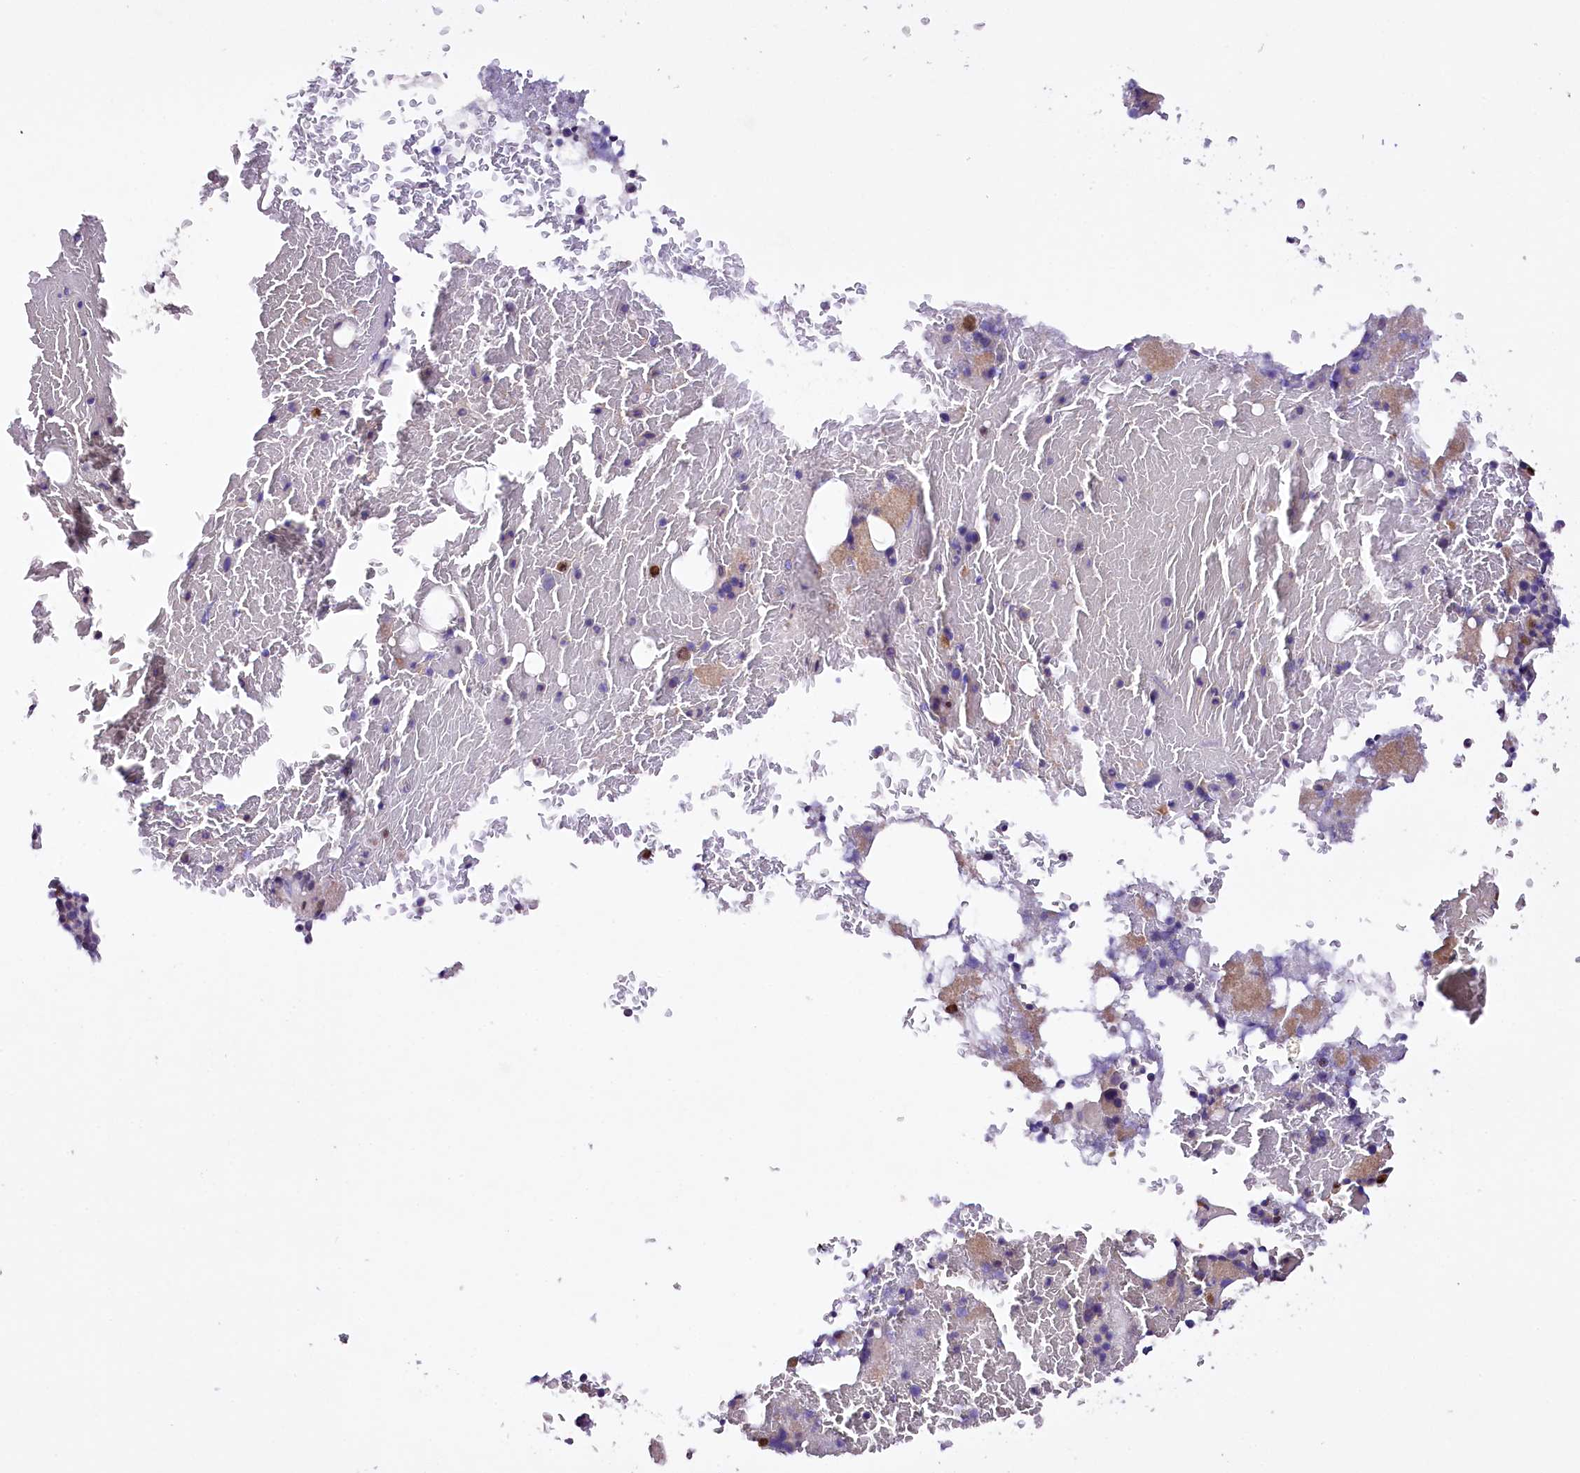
{"staining": {"intensity": "strong", "quantity": "<25%", "location": "nuclear"}, "tissue": "bone marrow", "cell_type": "Hematopoietic cells", "image_type": "normal", "snomed": [{"axis": "morphology", "description": "Normal tissue, NOS"}, {"axis": "topography", "description": "Bone marrow"}], "caption": "Immunohistochemical staining of unremarkable bone marrow demonstrates <25% levels of strong nuclear protein positivity in approximately <25% of hematopoietic cells. (Stains: DAB (3,3'-diaminobenzidine) in brown, nuclei in blue, Microscopy: brightfield microscopy at high magnification).", "gene": "ZNF226", "patient": {"sex": "male", "age": 79}}